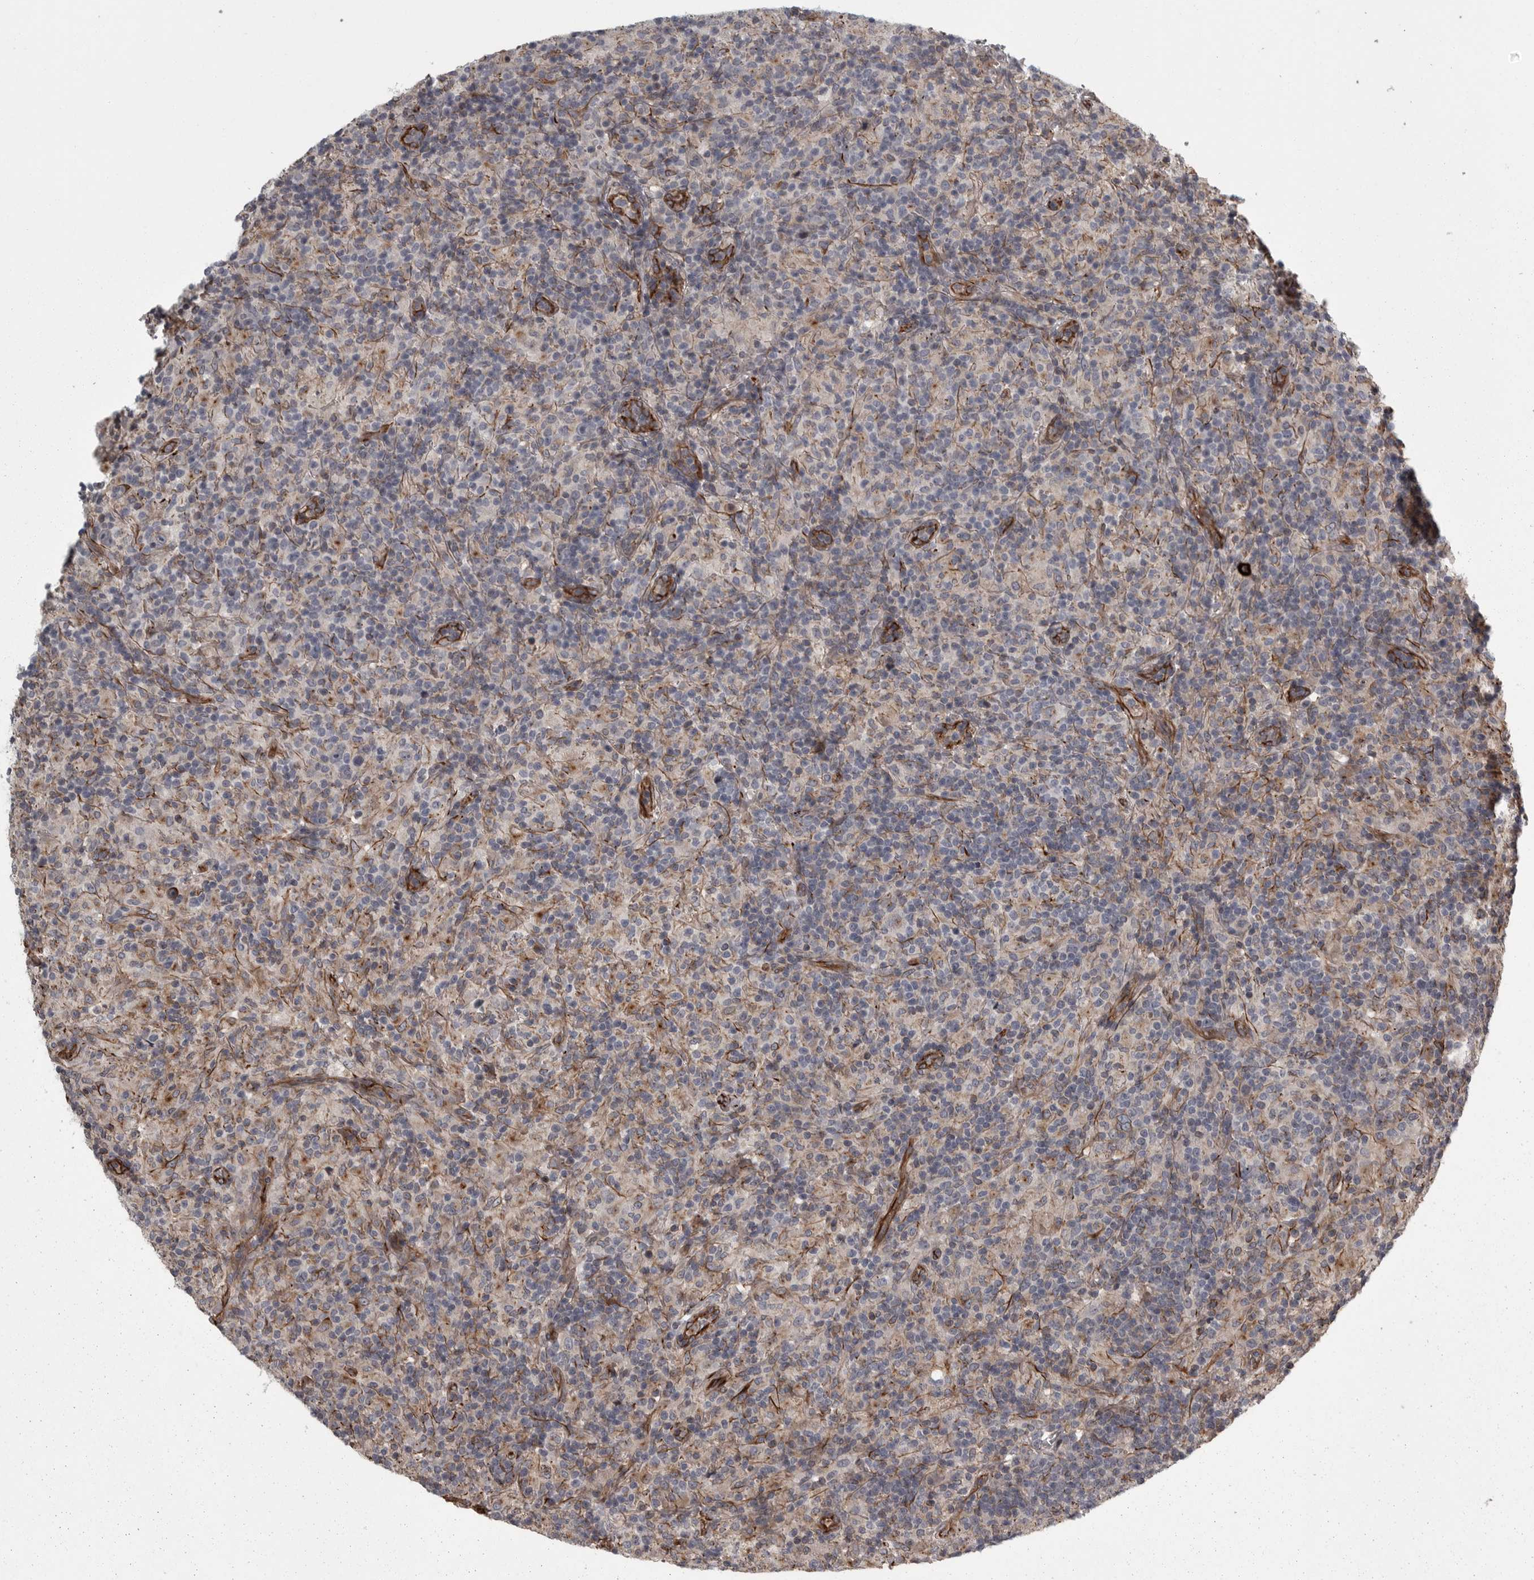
{"staining": {"intensity": "negative", "quantity": "none", "location": "none"}, "tissue": "lymphoma", "cell_type": "Tumor cells", "image_type": "cancer", "snomed": [{"axis": "morphology", "description": "Hodgkin's disease, NOS"}, {"axis": "topography", "description": "Lymph node"}], "caption": "This is an immunohistochemistry photomicrograph of human lymphoma. There is no positivity in tumor cells.", "gene": "FAAP100", "patient": {"sex": "male", "age": 70}}